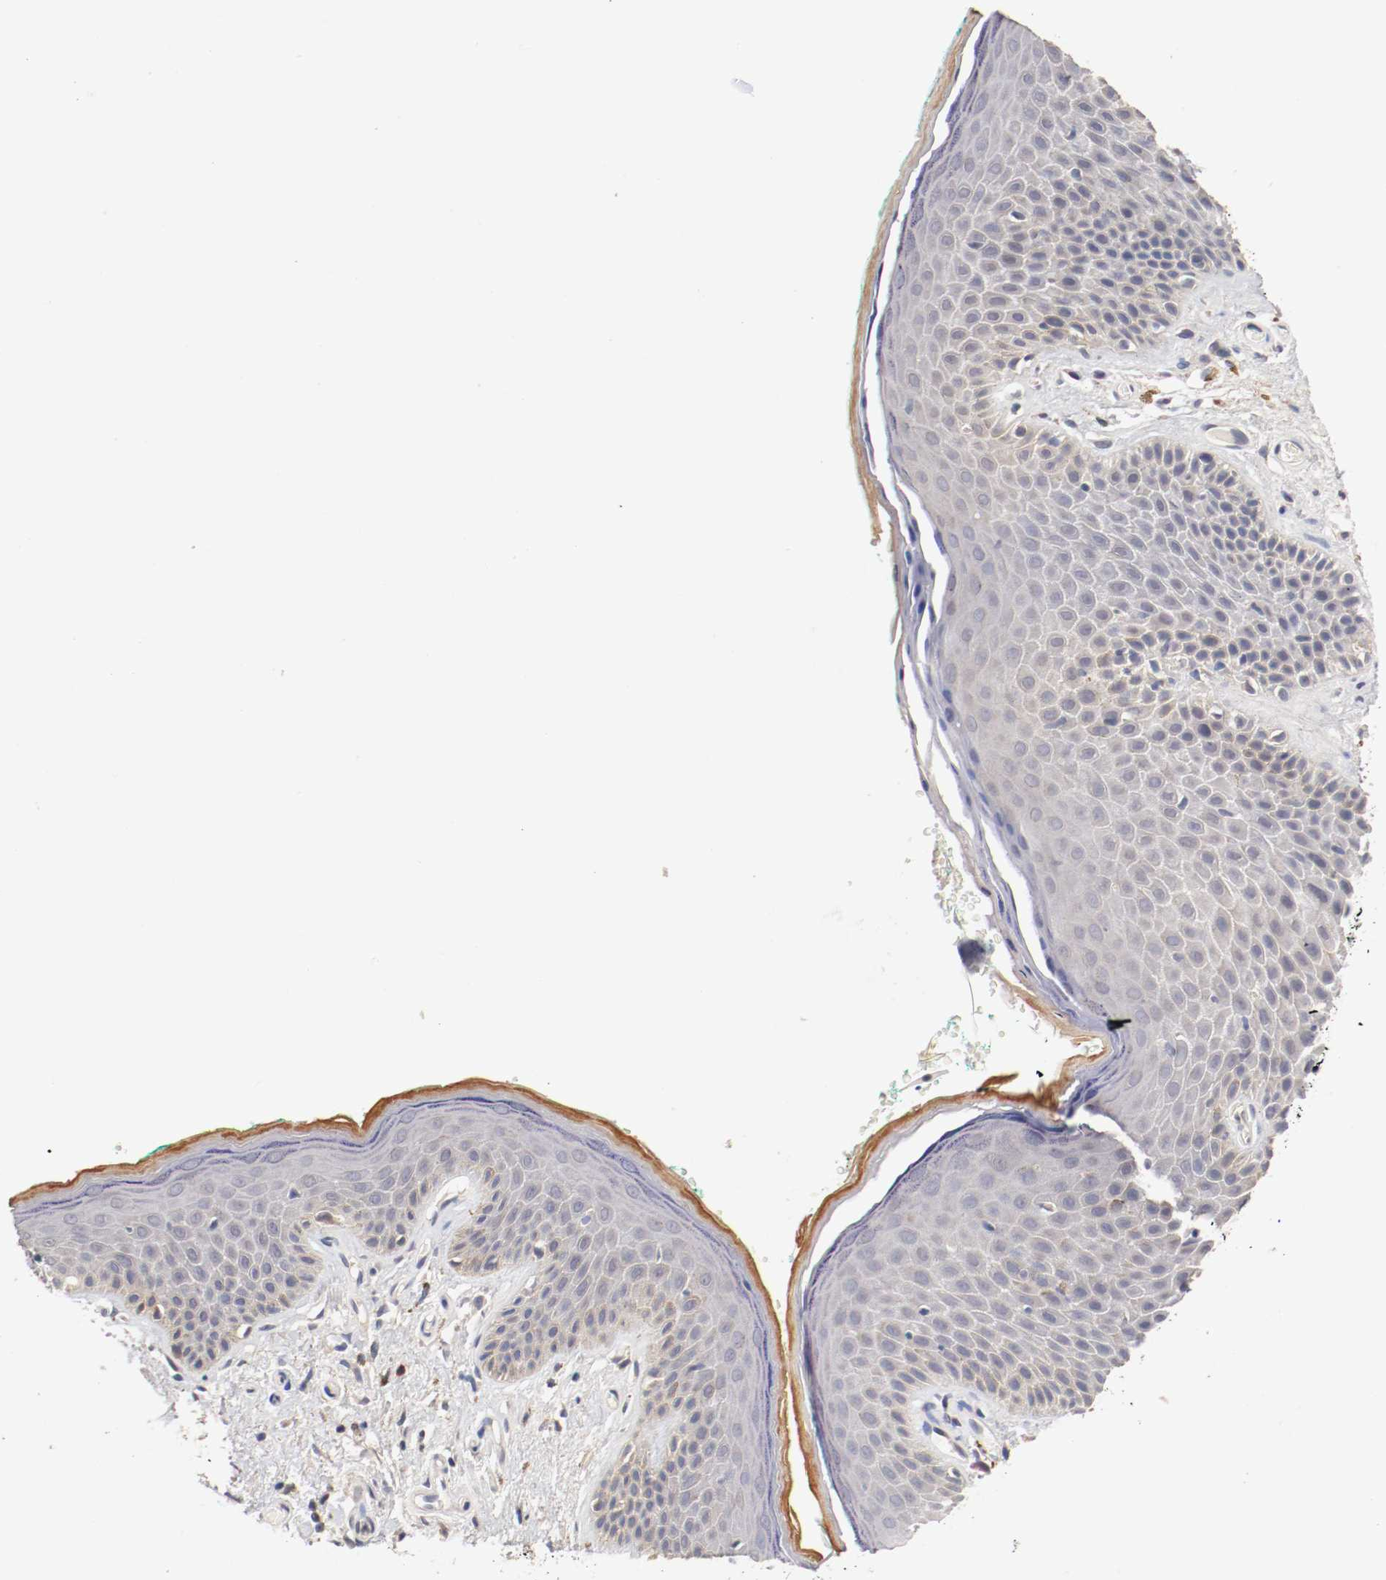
{"staining": {"intensity": "strong", "quantity": "<25%", "location": "cytoplasmic/membranous"}, "tissue": "skin", "cell_type": "Epidermal cells", "image_type": "normal", "snomed": [{"axis": "morphology", "description": "Normal tissue, NOS"}, {"axis": "topography", "description": "Anal"}], "caption": "An image of skin stained for a protein reveals strong cytoplasmic/membranous brown staining in epidermal cells. (DAB IHC with brightfield microscopy, high magnification).", "gene": "CEBPE", "patient": {"sex": "male", "age": 74}}